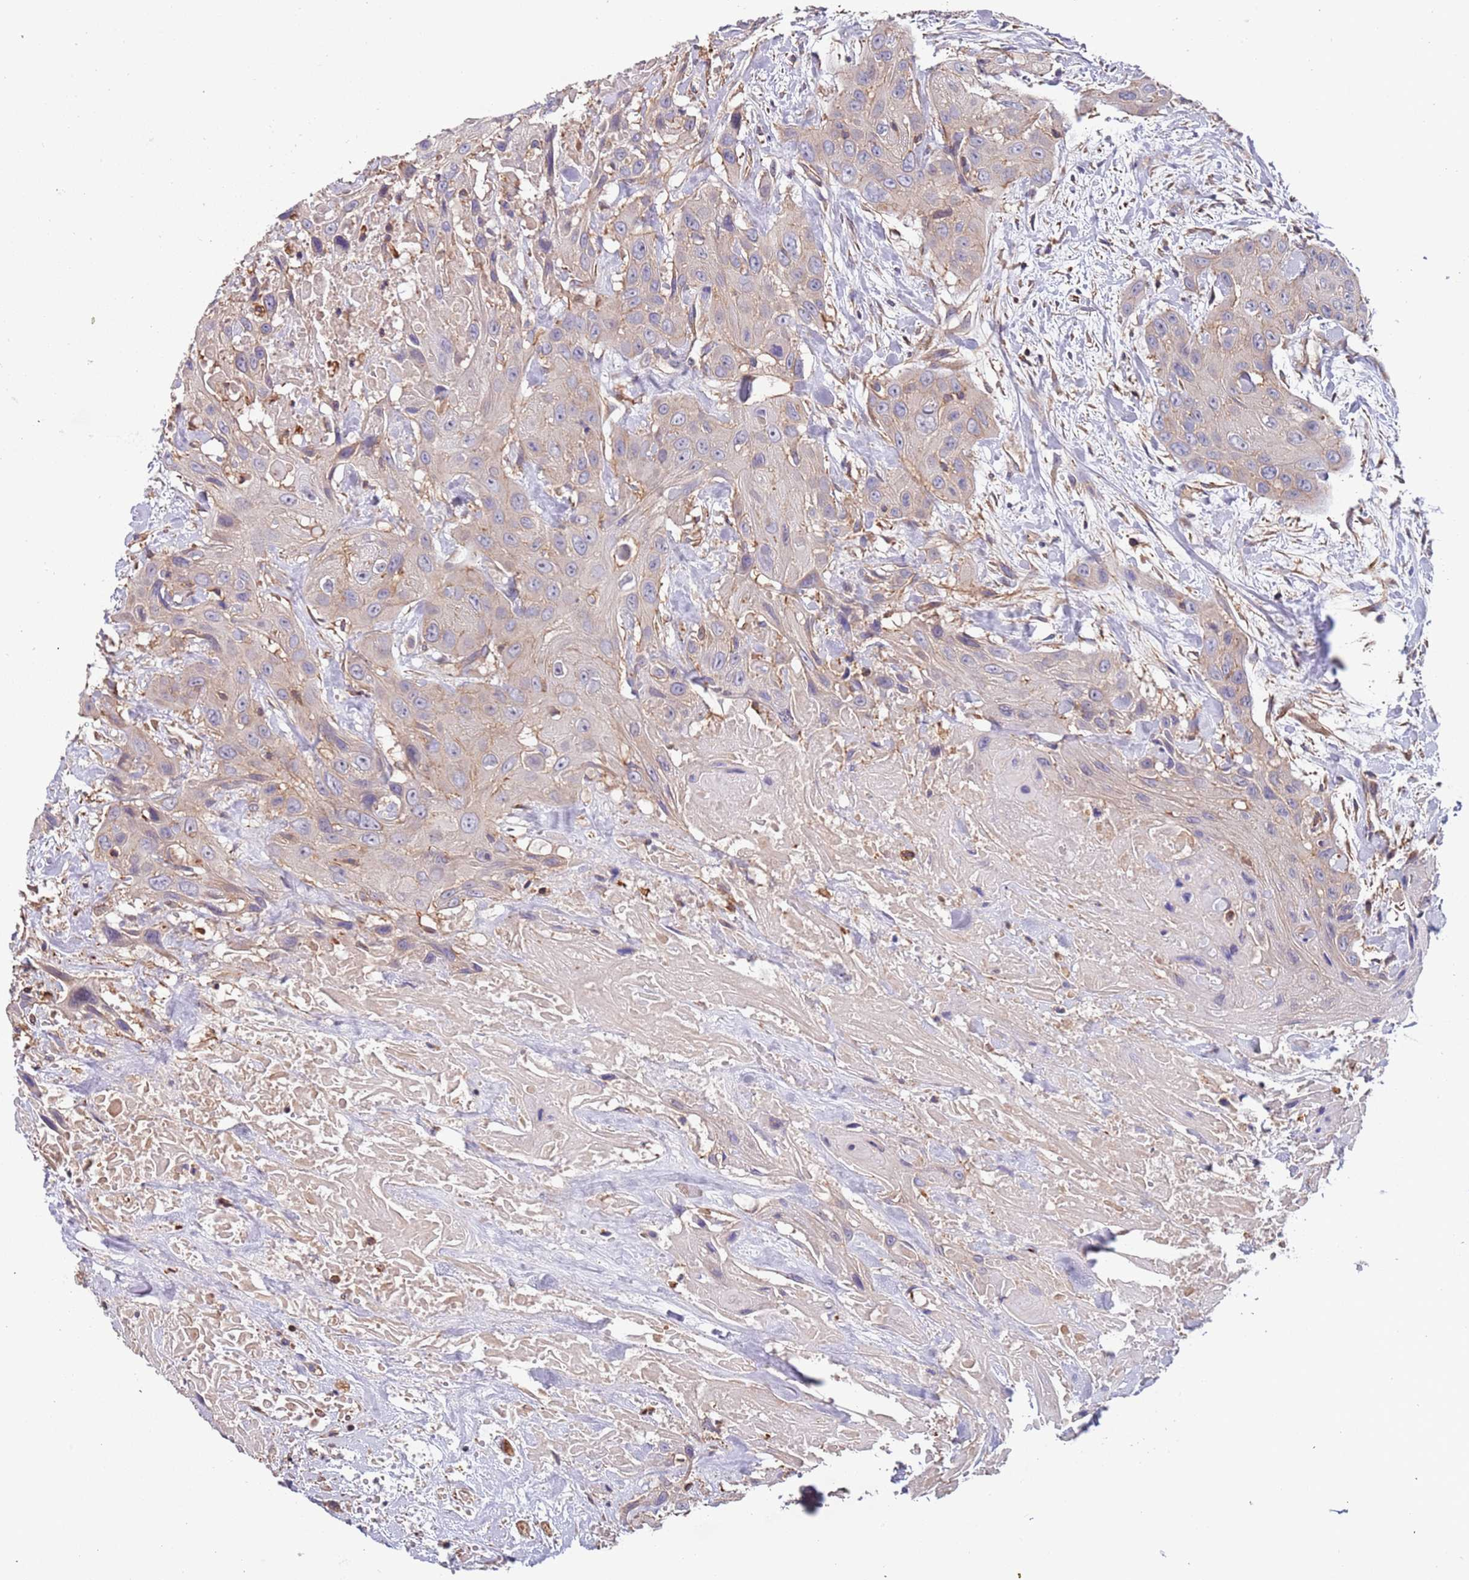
{"staining": {"intensity": "weak", "quantity": "<25%", "location": "cytoplasmic/membranous"}, "tissue": "head and neck cancer", "cell_type": "Tumor cells", "image_type": "cancer", "snomed": [{"axis": "morphology", "description": "Squamous cell carcinoma, NOS"}, {"axis": "topography", "description": "Head-Neck"}], "caption": "This is an immunohistochemistry (IHC) photomicrograph of head and neck cancer (squamous cell carcinoma). There is no positivity in tumor cells.", "gene": "SYT4", "patient": {"sex": "male", "age": 81}}